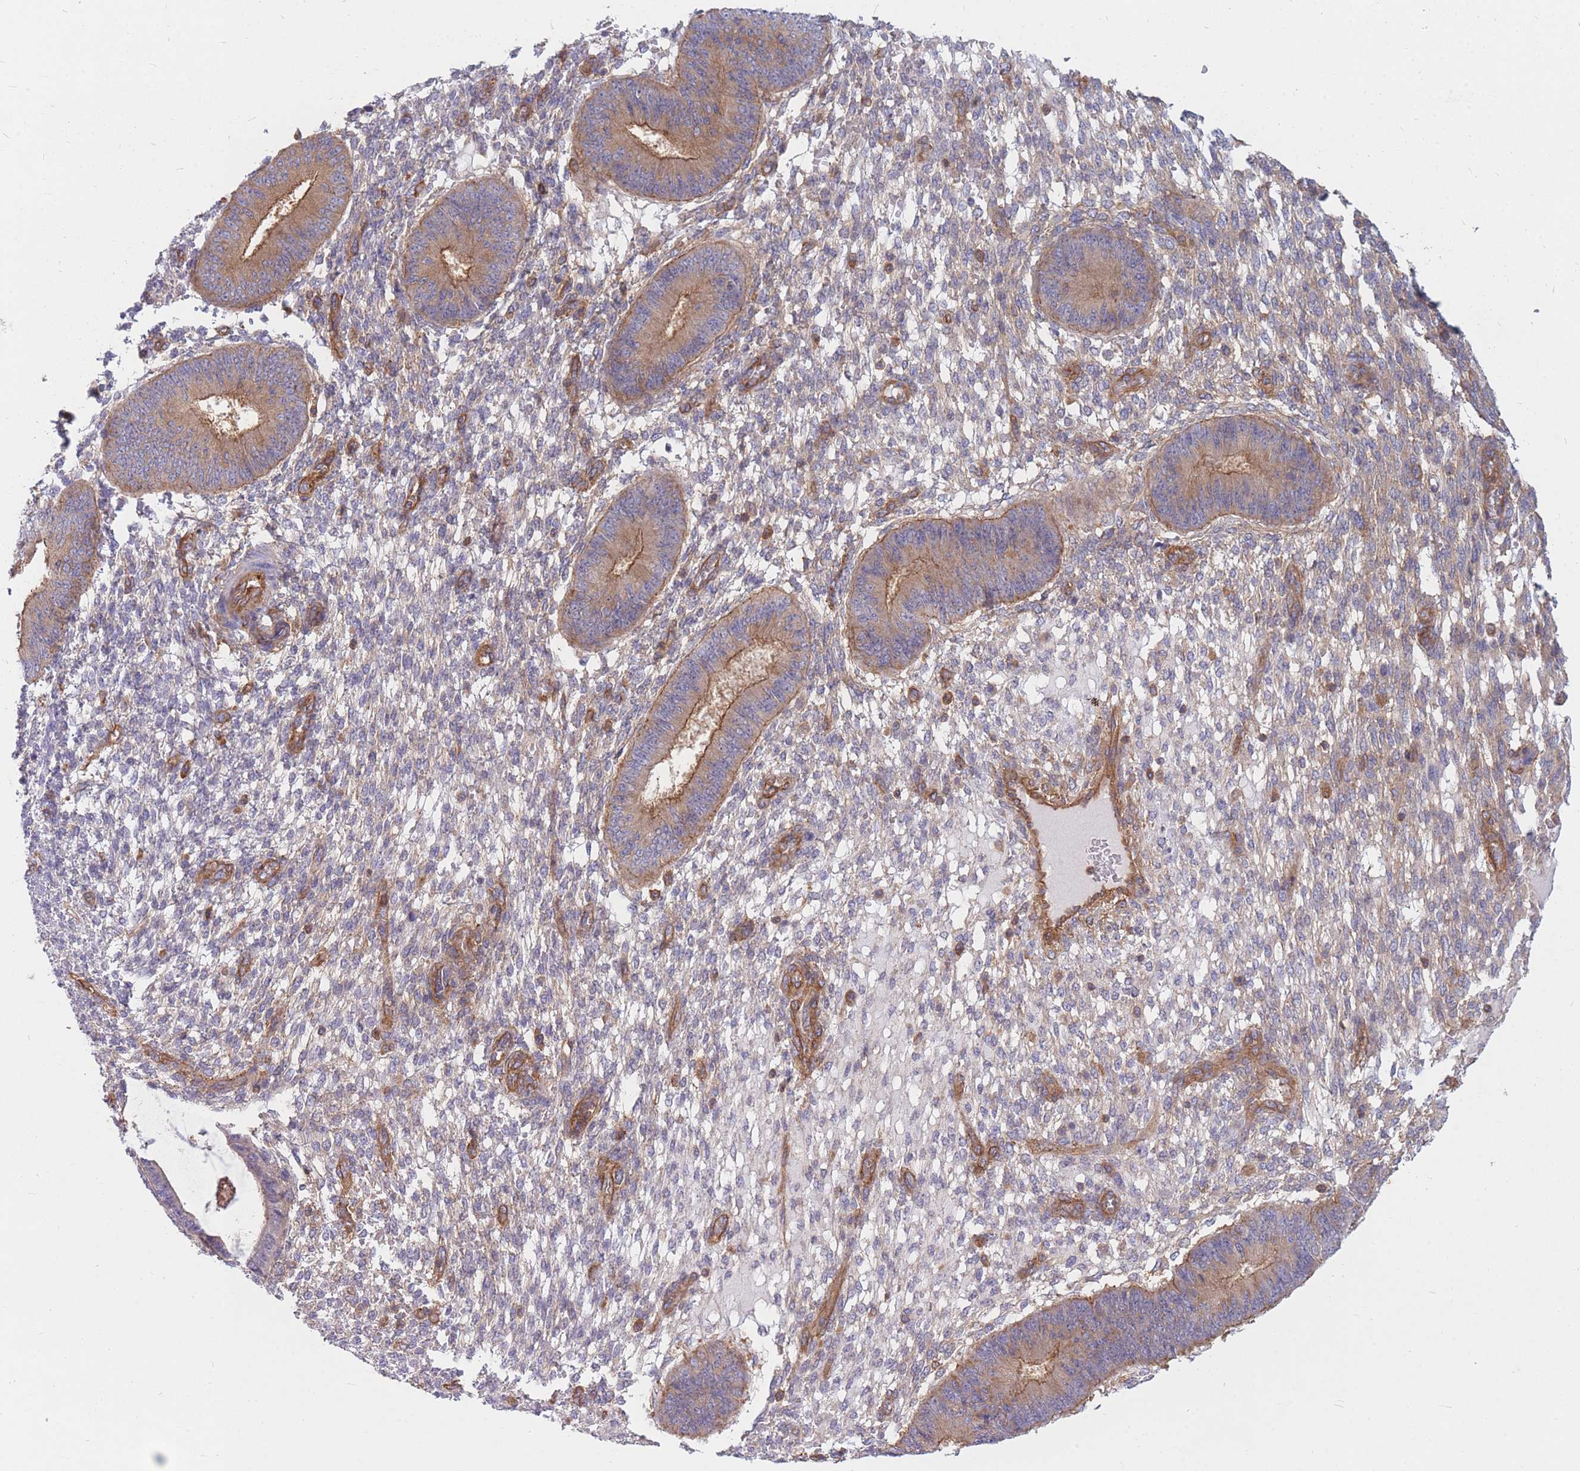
{"staining": {"intensity": "negative", "quantity": "none", "location": "none"}, "tissue": "endometrium", "cell_type": "Cells in endometrial stroma", "image_type": "normal", "snomed": [{"axis": "morphology", "description": "Normal tissue, NOS"}, {"axis": "topography", "description": "Endometrium"}], "caption": "Cells in endometrial stroma show no significant protein expression in normal endometrium. The staining was performed using DAB (3,3'-diaminobenzidine) to visualize the protein expression in brown, while the nuclei were stained in blue with hematoxylin (Magnification: 20x).", "gene": "GGA1", "patient": {"sex": "female", "age": 49}}